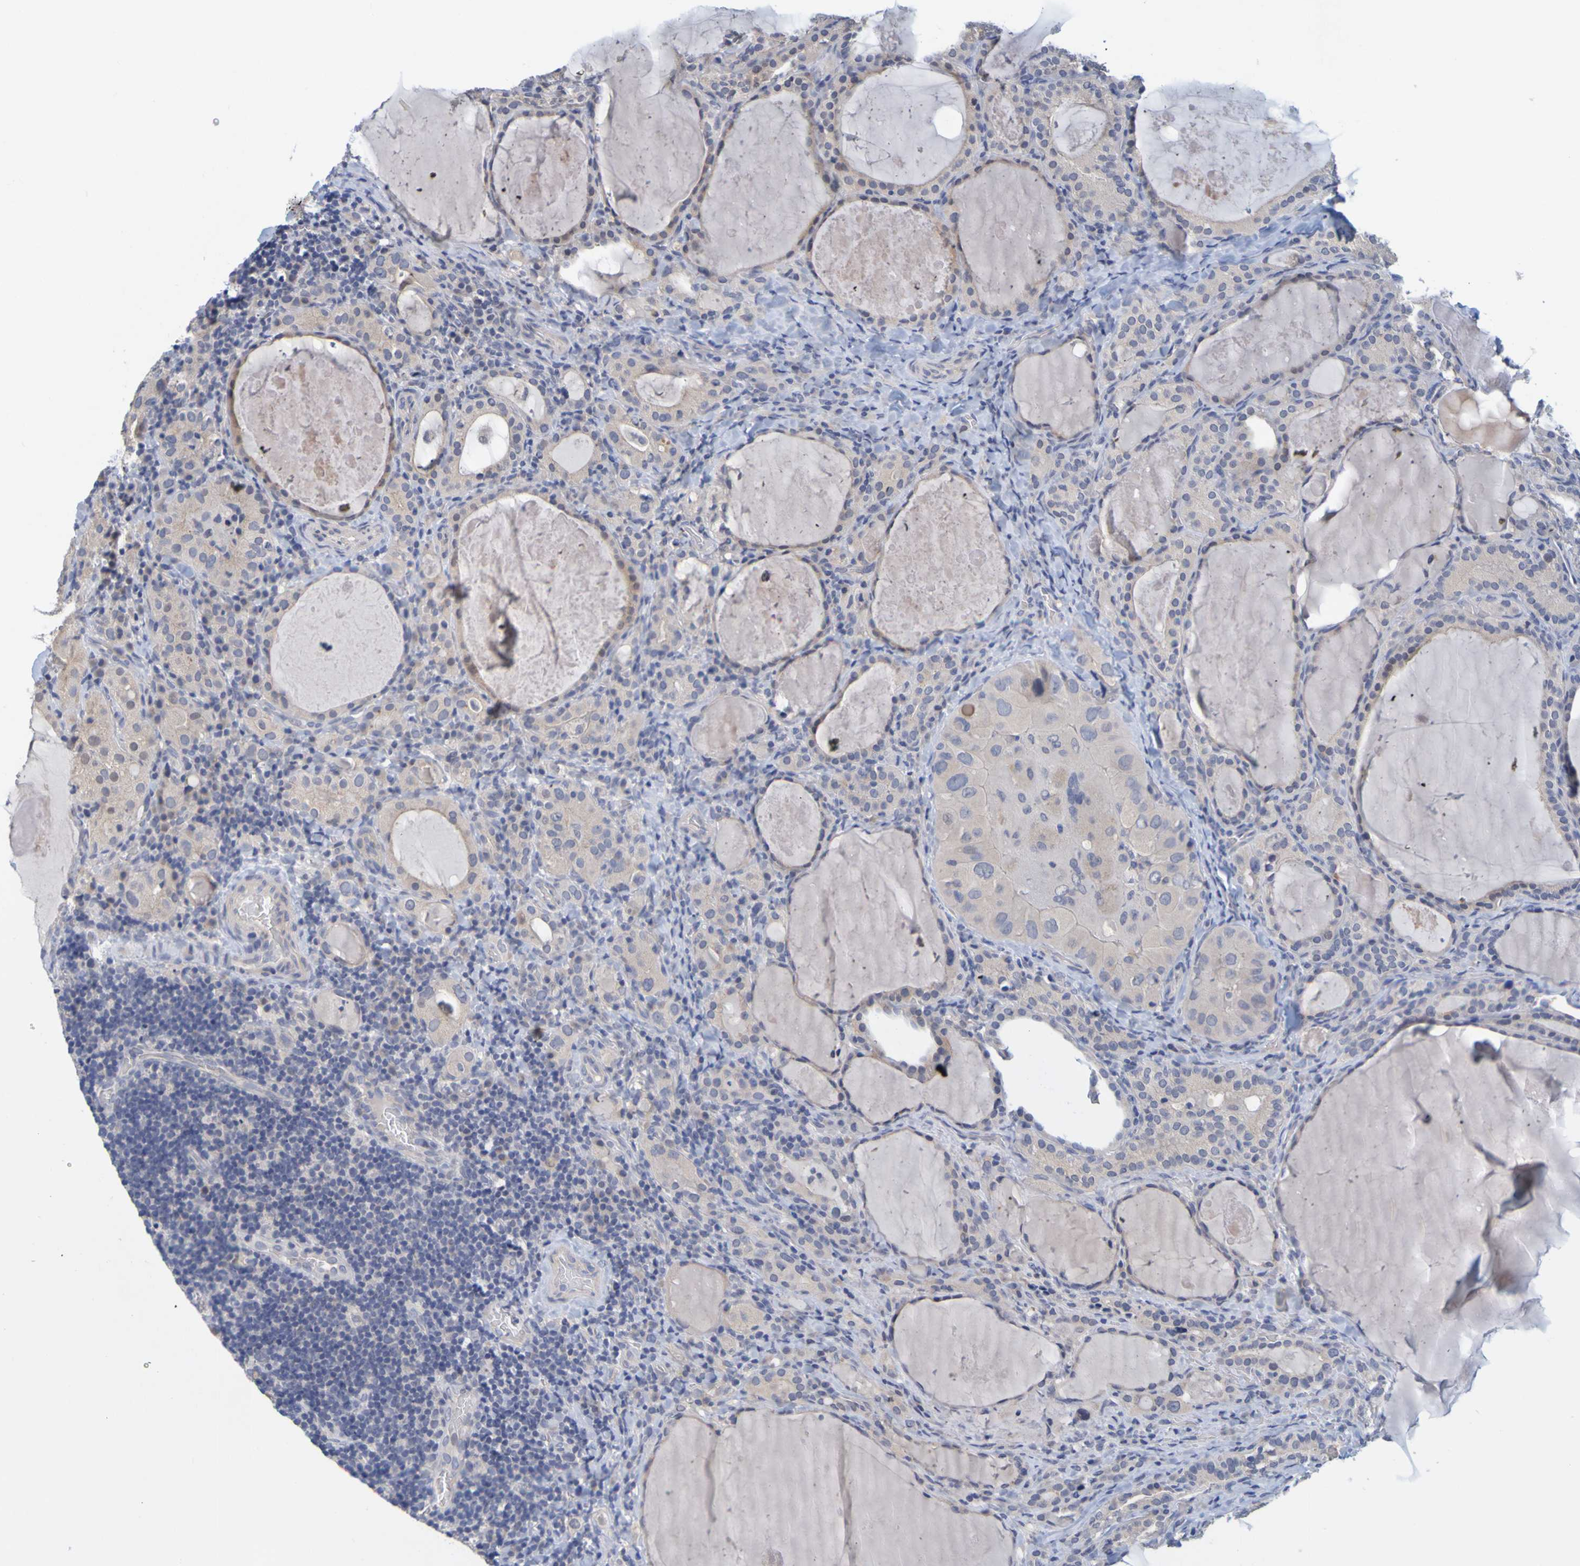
{"staining": {"intensity": "negative", "quantity": "none", "location": "none"}, "tissue": "thyroid cancer", "cell_type": "Tumor cells", "image_type": "cancer", "snomed": [{"axis": "morphology", "description": "Papillary adenocarcinoma, NOS"}, {"axis": "topography", "description": "Thyroid gland"}], "caption": "Immunohistochemistry micrograph of neoplastic tissue: human papillary adenocarcinoma (thyroid) stained with DAB (3,3'-diaminobenzidine) reveals no significant protein staining in tumor cells.", "gene": "ENDOU", "patient": {"sex": "female", "age": 42}}